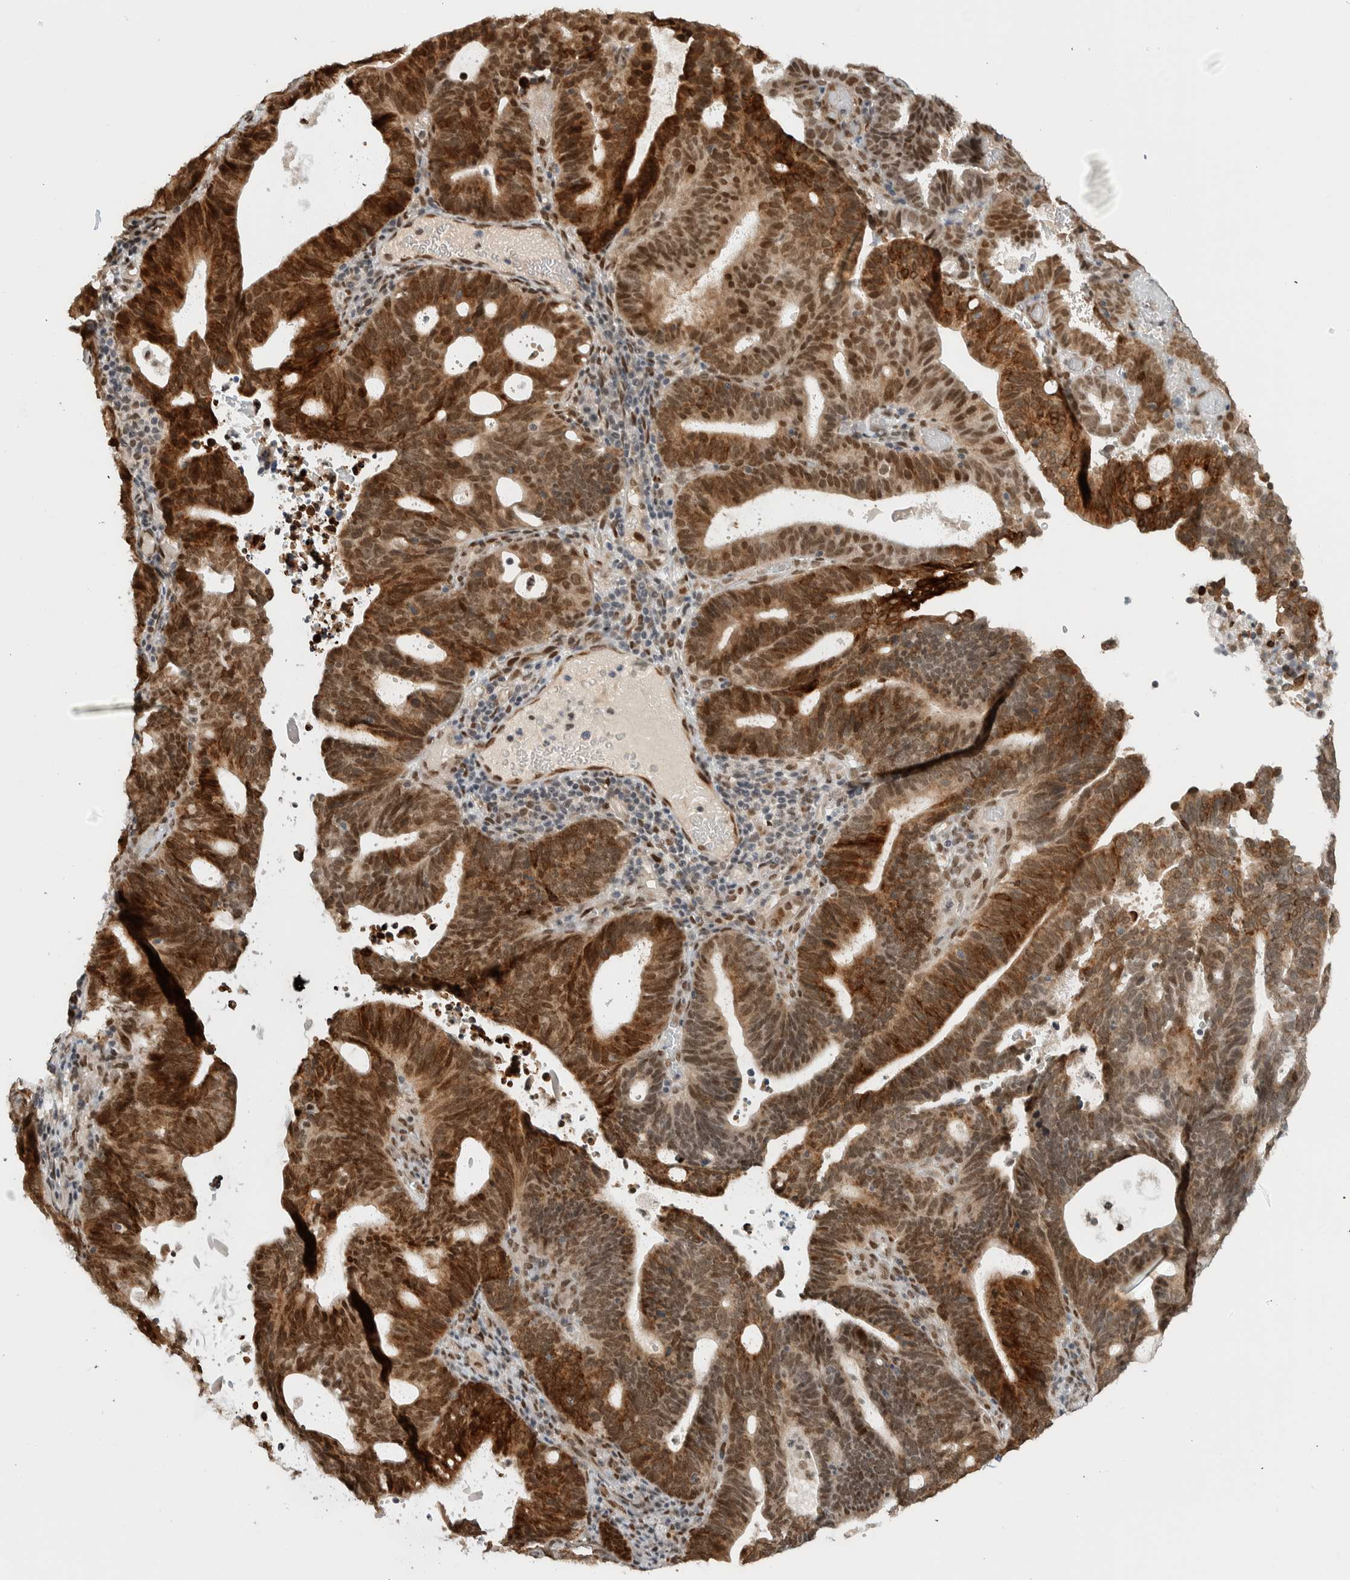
{"staining": {"intensity": "strong", "quantity": ">75%", "location": "cytoplasmic/membranous,nuclear"}, "tissue": "endometrial cancer", "cell_type": "Tumor cells", "image_type": "cancer", "snomed": [{"axis": "morphology", "description": "Adenocarcinoma, NOS"}, {"axis": "topography", "description": "Uterus"}], "caption": "Immunohistochemical staining of human endometrial cancer reveals high levels of strong cytoplasmic/membranous and nuclear protein staining in approximately >75% of tumor cells.", "gene": "TNRC18", "patient": {"sex": "female", "age": 83}}